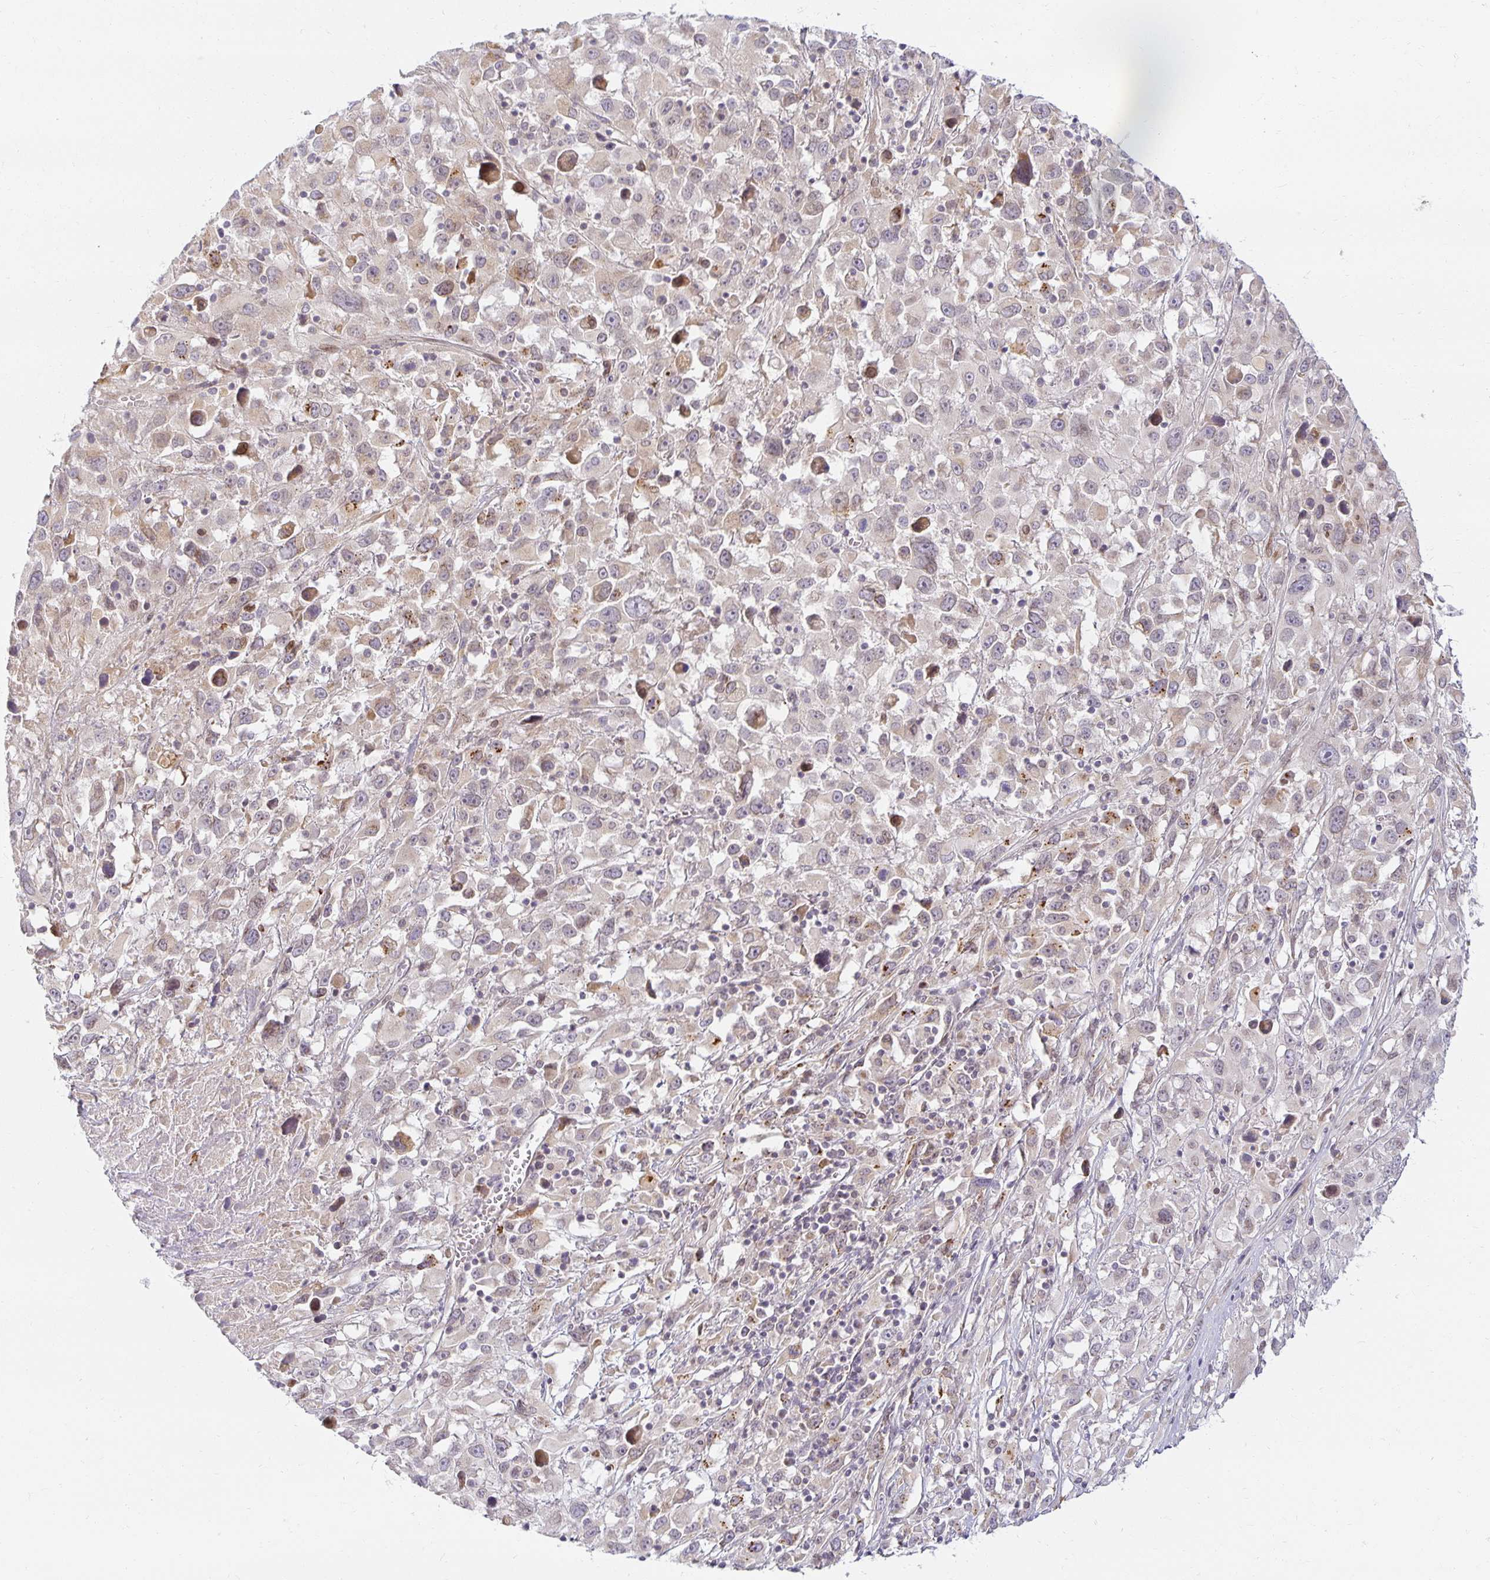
{"staining": {"intensity": "negative", "quantity": "none", "location": "none"}, "tissue": "melanoma", "cell_type": "Tumor cells", "image_type": "cancer", "snomed": [{"axis": "morphology", "description": "Malignant melanoma, Metastatic site"}, {"axis": "topography", "description": "Soft tissue"}], "caption": "This is an immunohistochemistry photomicrograph of malignant melanoma (metastatic site). There is no positivity in tumor cells.", "gene": "EHF", "patient": {"sex": "male", "age": 50}}